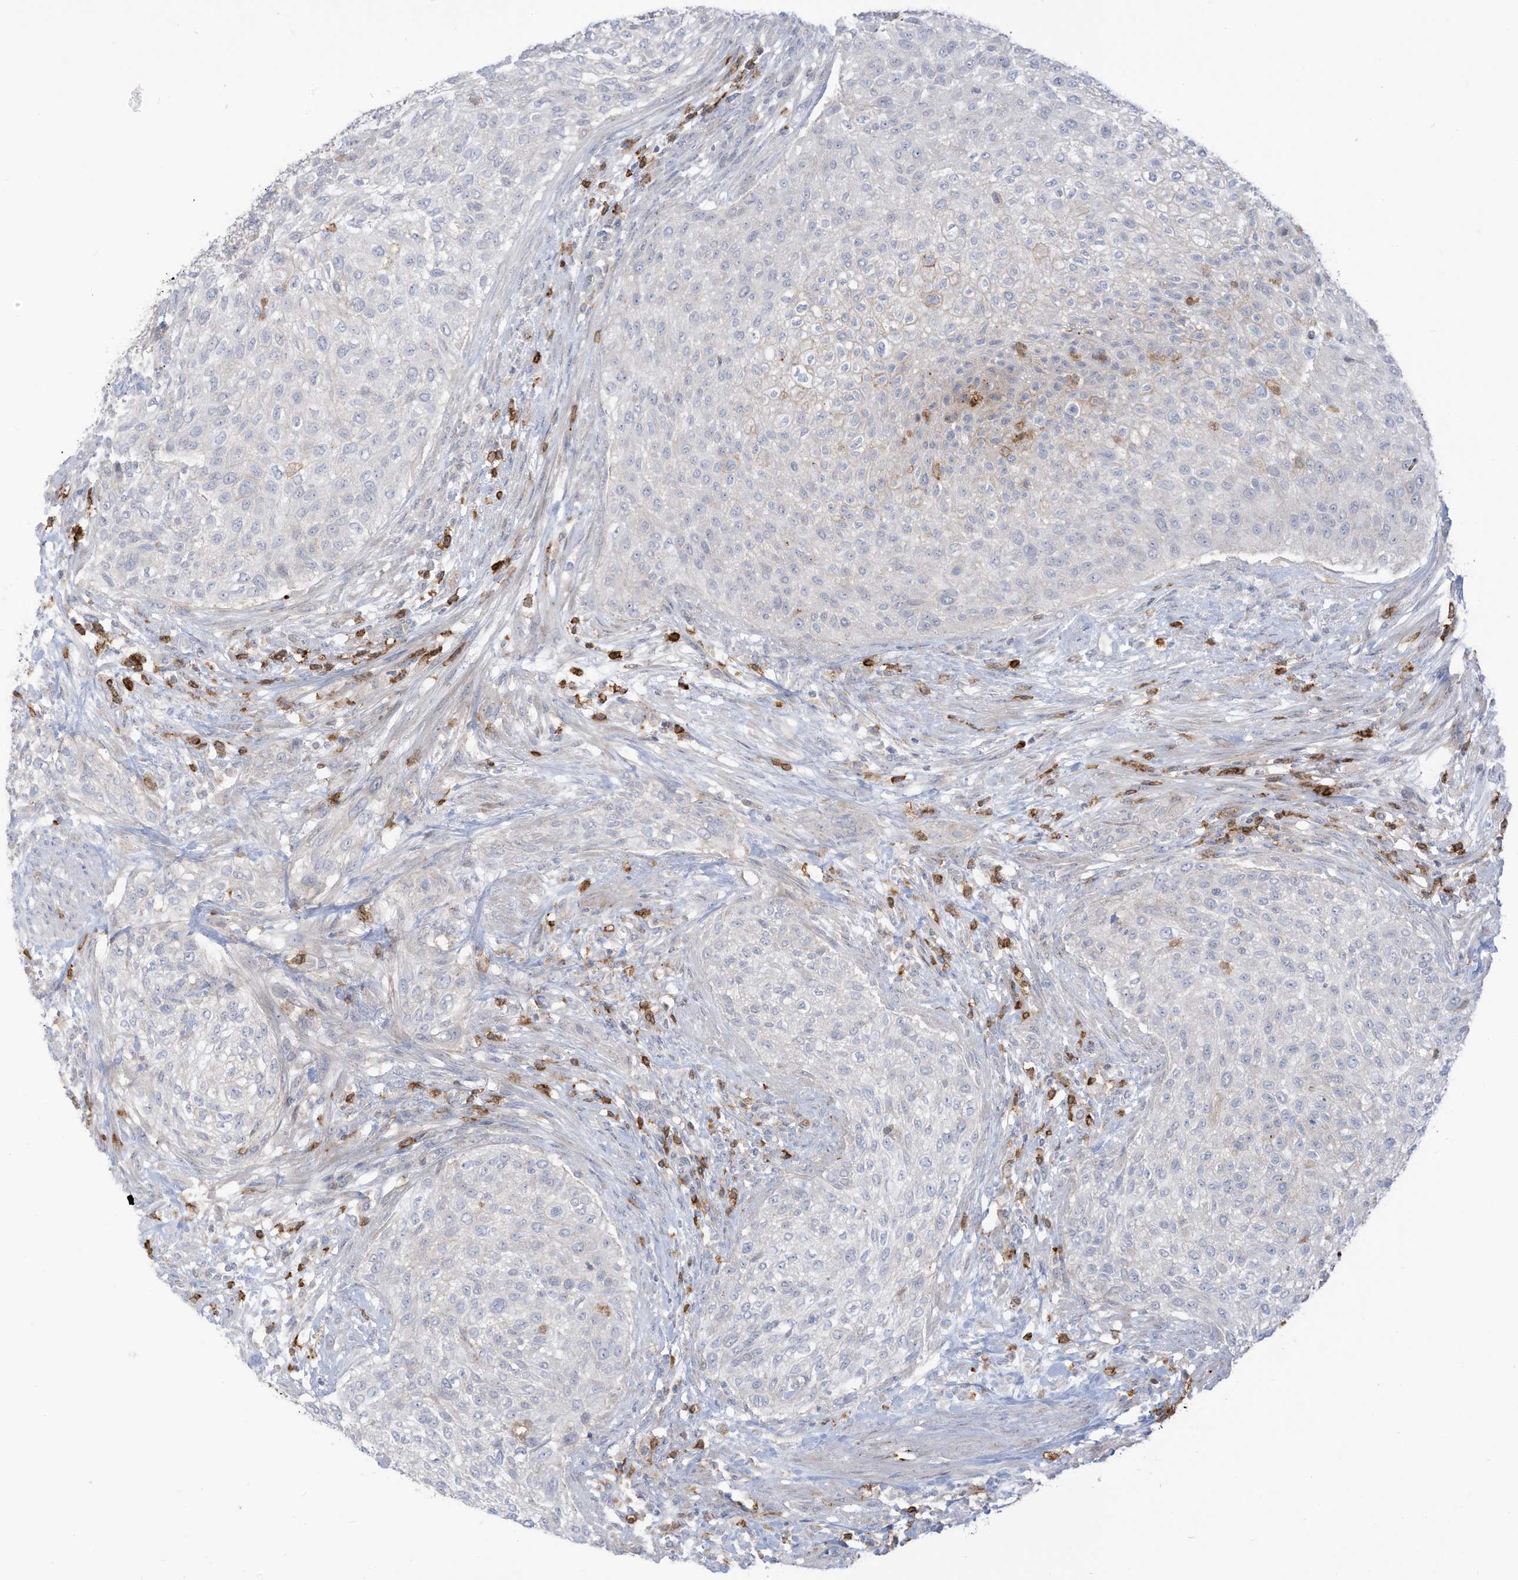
{"staining": {"intensity": "negative", "quantity": "none", "location": "none"}, "tissue": "urothelial cancer", "cell_type": "Tumor cells", "image_type": "cancer", "snomed": [{"axis": "morphology", "description": "Urothelial carcinoma, High grade"}, {"axis": "topography", "description": "Urinary bladder"}], "caption": "High power microscopy micrograph of an IHC histopathology image of urothelial cancer, revealing no significant positivity in tumor cells.", "gene": "NOTO", "patient": {"sex": "male", "age": 35}}